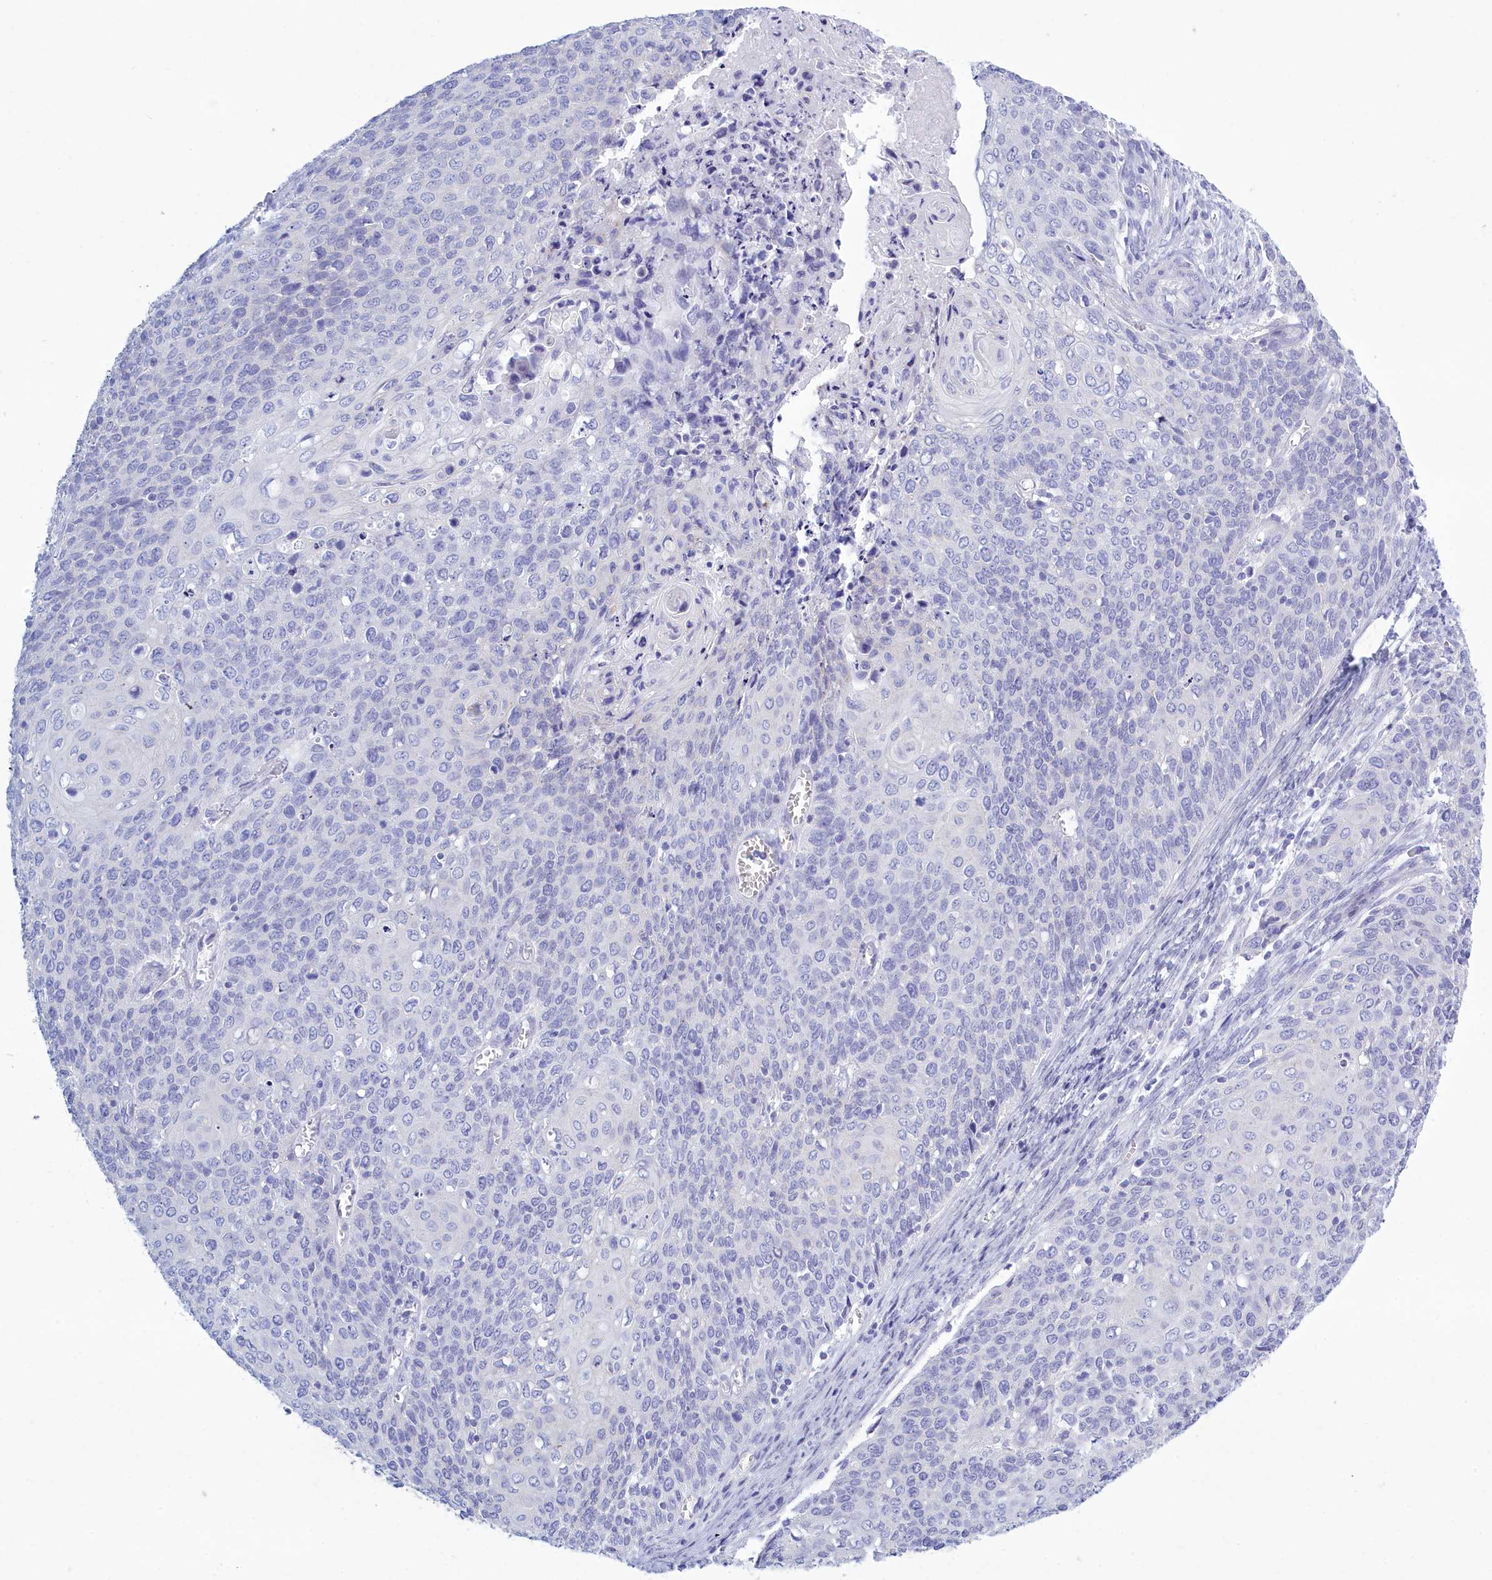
{"staining": {"intensity": "negative", "quantity": "none", "location": "none"}, "tissue": "cervical cancer", "cell_type": "Tumor cells", "image_type": "cancer", "snomed": [{"axis": "morphology", "description": "Squamous cell carcinoma, NOS"}, {"axis": "topography", "description": "Cervix"}], "caption": "Tumor cells are negative for protein expression in human cervical cancer. (DAB immunohistochemistry, high magnification).", "gene": "TMEM97", "patient": {"sex": "female", "age": 39}}